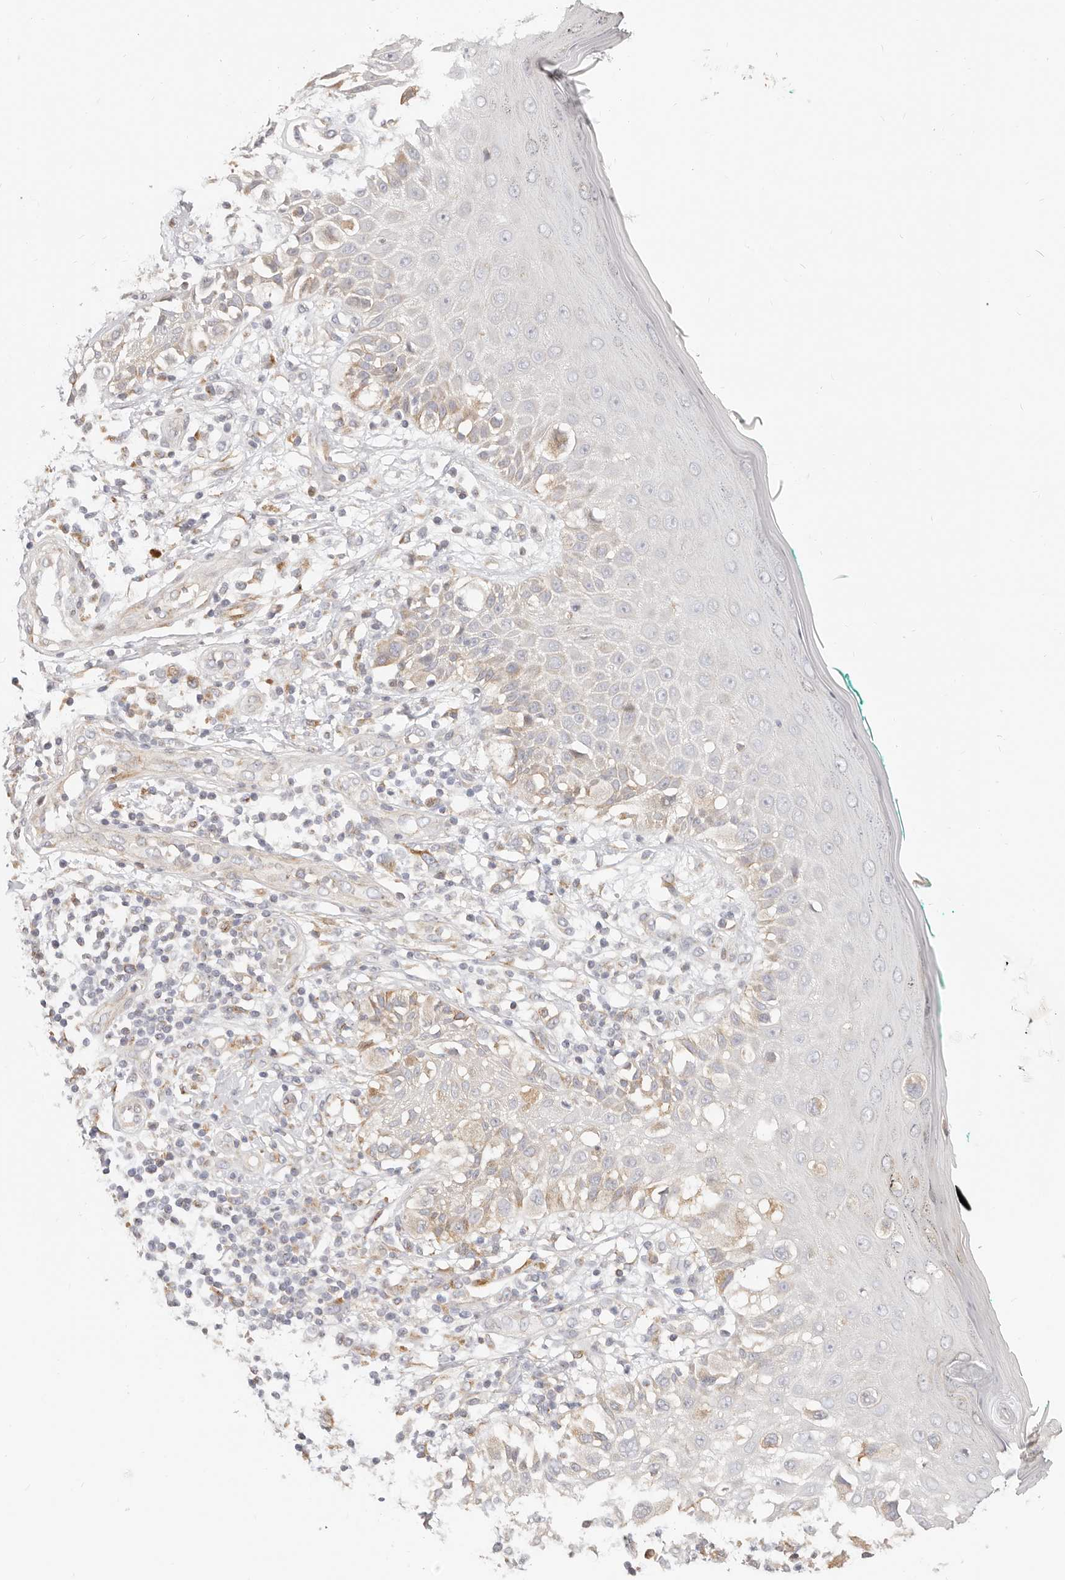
{"staining": {"intensity": "weak", "quantity": "<25%", "location": "cytoplasmic/membranous"}, "tissue": "melanoma", "cell_type": "Tumor cells", "image_type": "cancer", "snomed": [{"axis": "morphology", "description": "Malignant melanoma, NOS"}, {"axis": "topography", "description": "Skin"}], "caption": "Tumor cells show no significant protein positivity in melanoma.", "gene": "DTNBP1", "patient": {"sex": "female", "age": 81}}